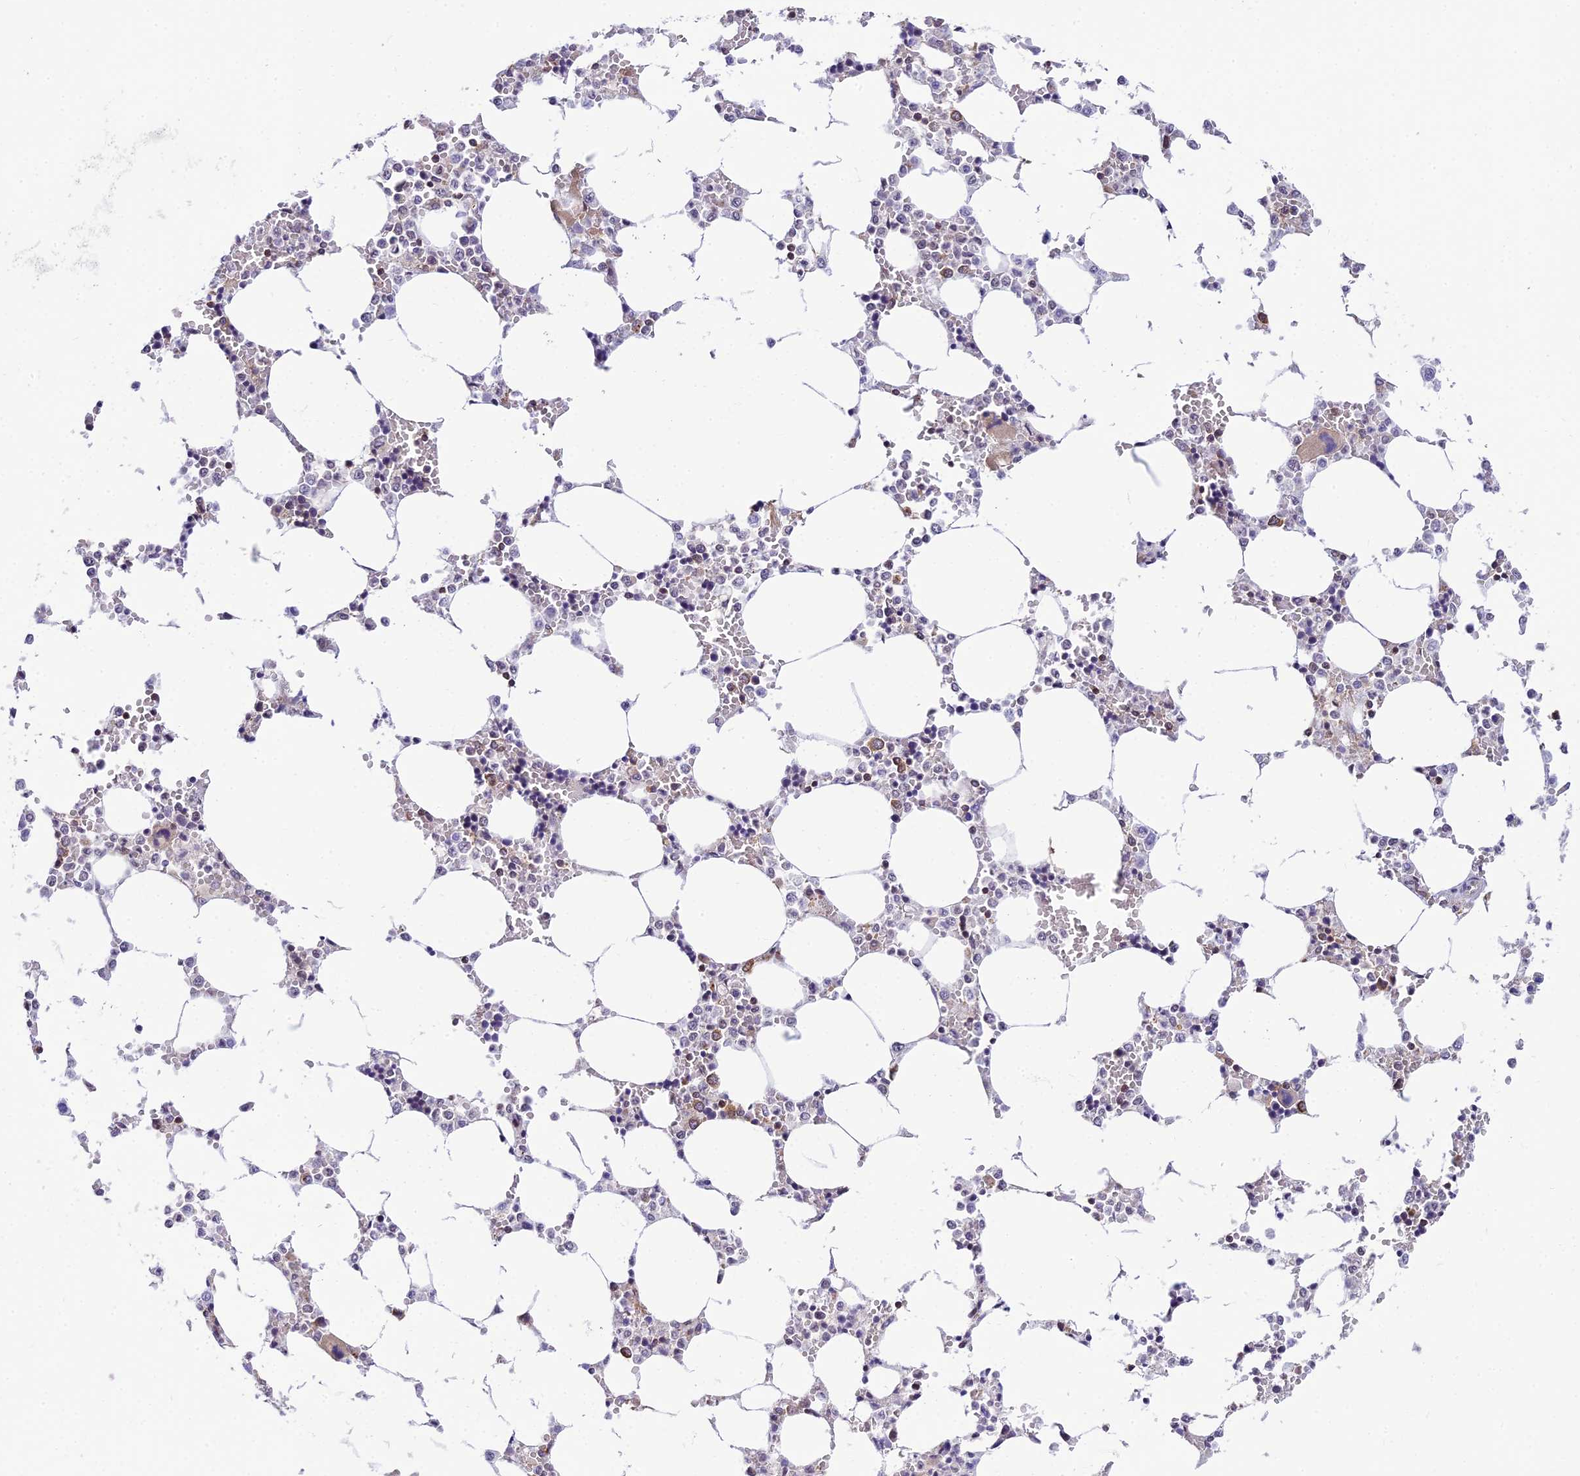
{"staining": {"intensity": "moderate", "quantity": "<25%", "location": "nuclear"}, "tissue": "bone marrow", "cell_type": "Hematopoietic cells", "image_type": "normal", "snomed": [{"axis": "morphology", "description": "Normal tissue, NOS"}, {"axis": "topography", "description": "Bone marrow"}], "caption": "Immunohistochemistry (IHC) of unremarkable human bone marrow shows low levels of moderate nuclear positivity in about <25% of hematopoietic cells. The staining was performed using DAB, with brown indicating positive protein expression. Nuclei are stained blue with hematoxylin.", "gene": "USP22", "patient": {"sex": "male", "age": 64}}